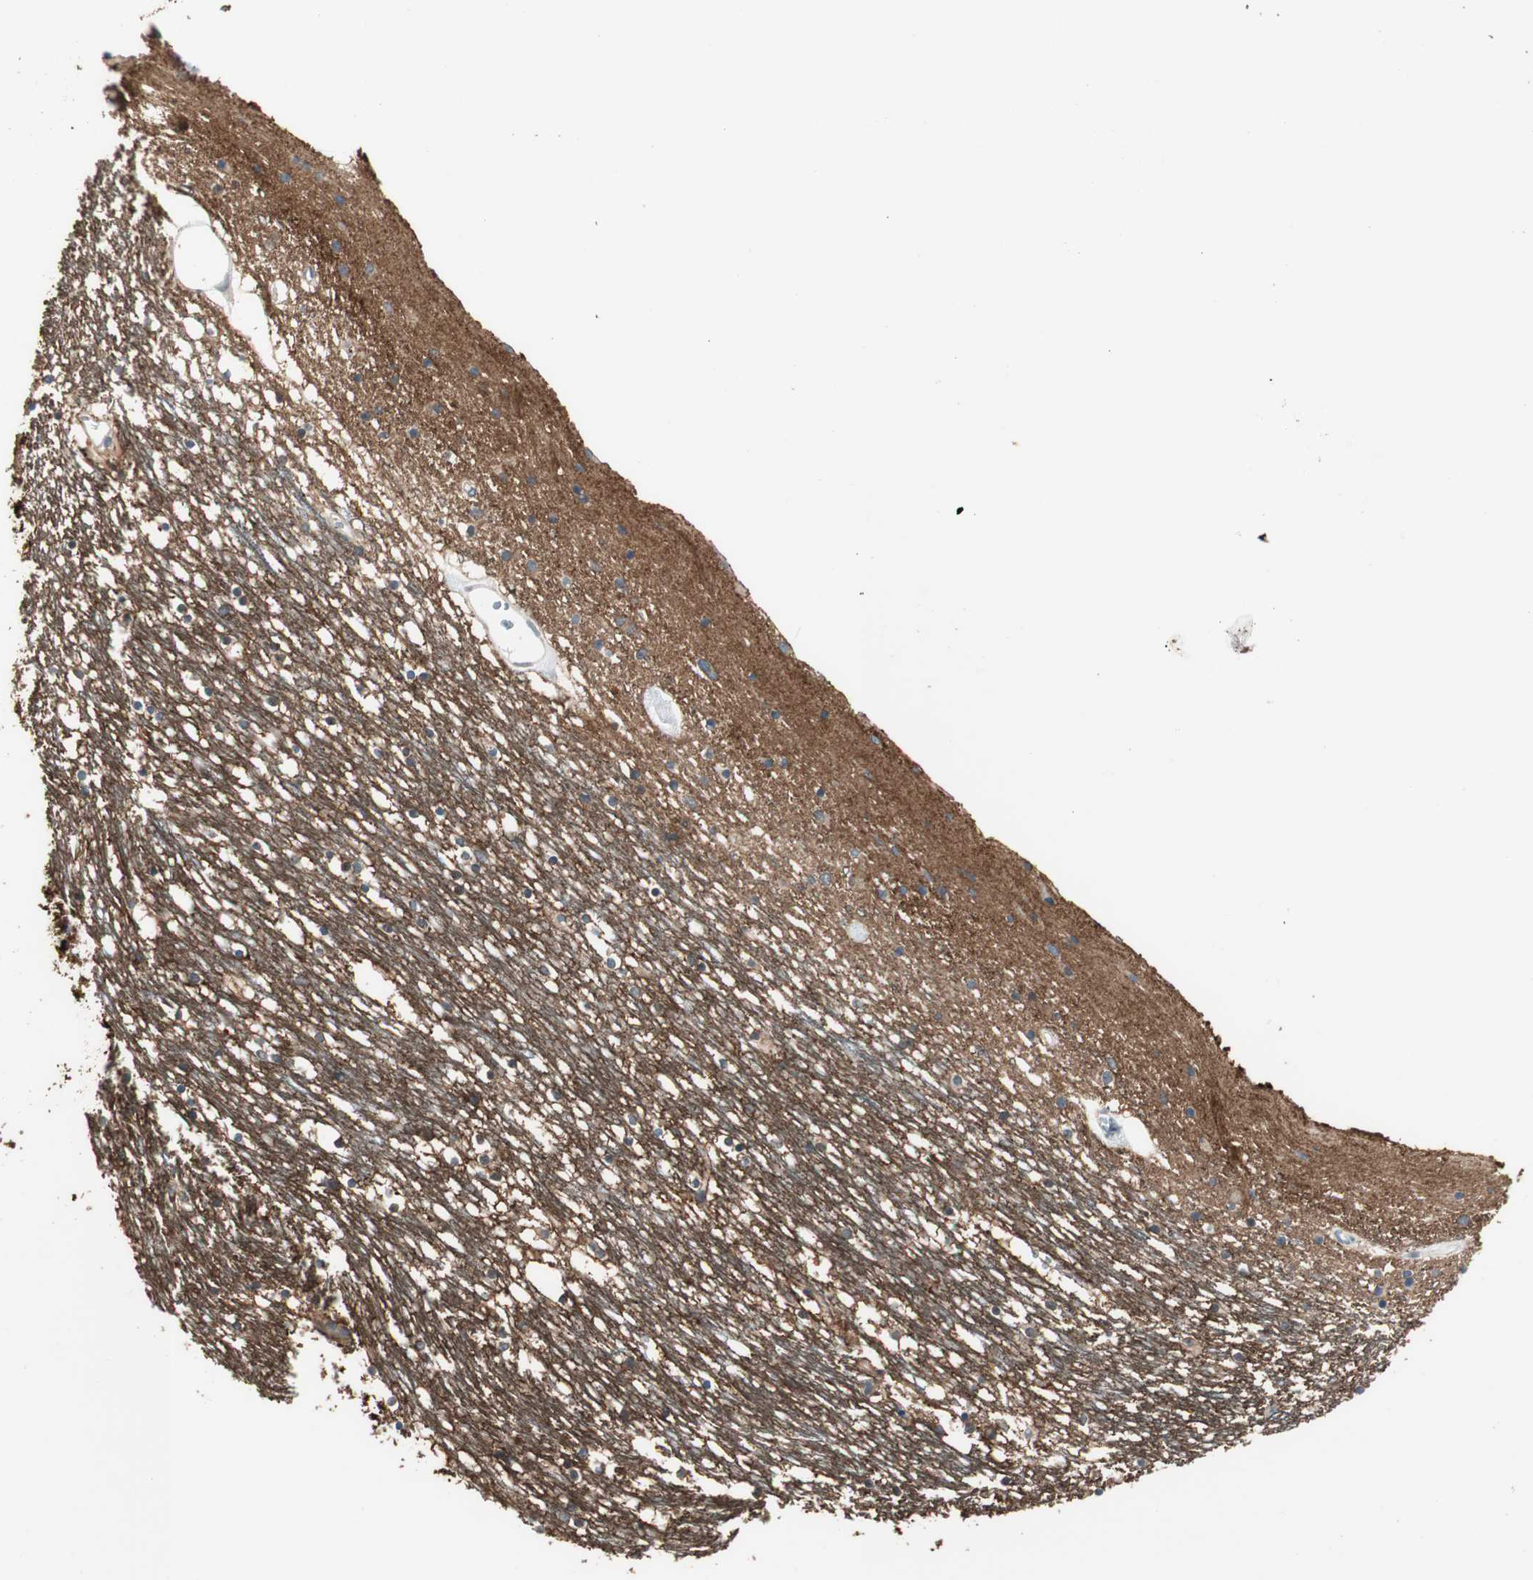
{"staining": {"intensity": "negative", "quantity": "none", "location": "none"}, "tissue": "caudate", "cell_type": "Glial cells", "image_type": "normal", "snomed": [{"axis": "morphology", "description": "Normal tissue, NOS"}, {"axis": "topography", "description": "Lateral ventricle wall"}], "caption": "Immunohistochemical staining of benign caudate displays no significant expression in glial cells.", "gene": "GNAO1", "patient": {"sex": "male", "age": 45}}